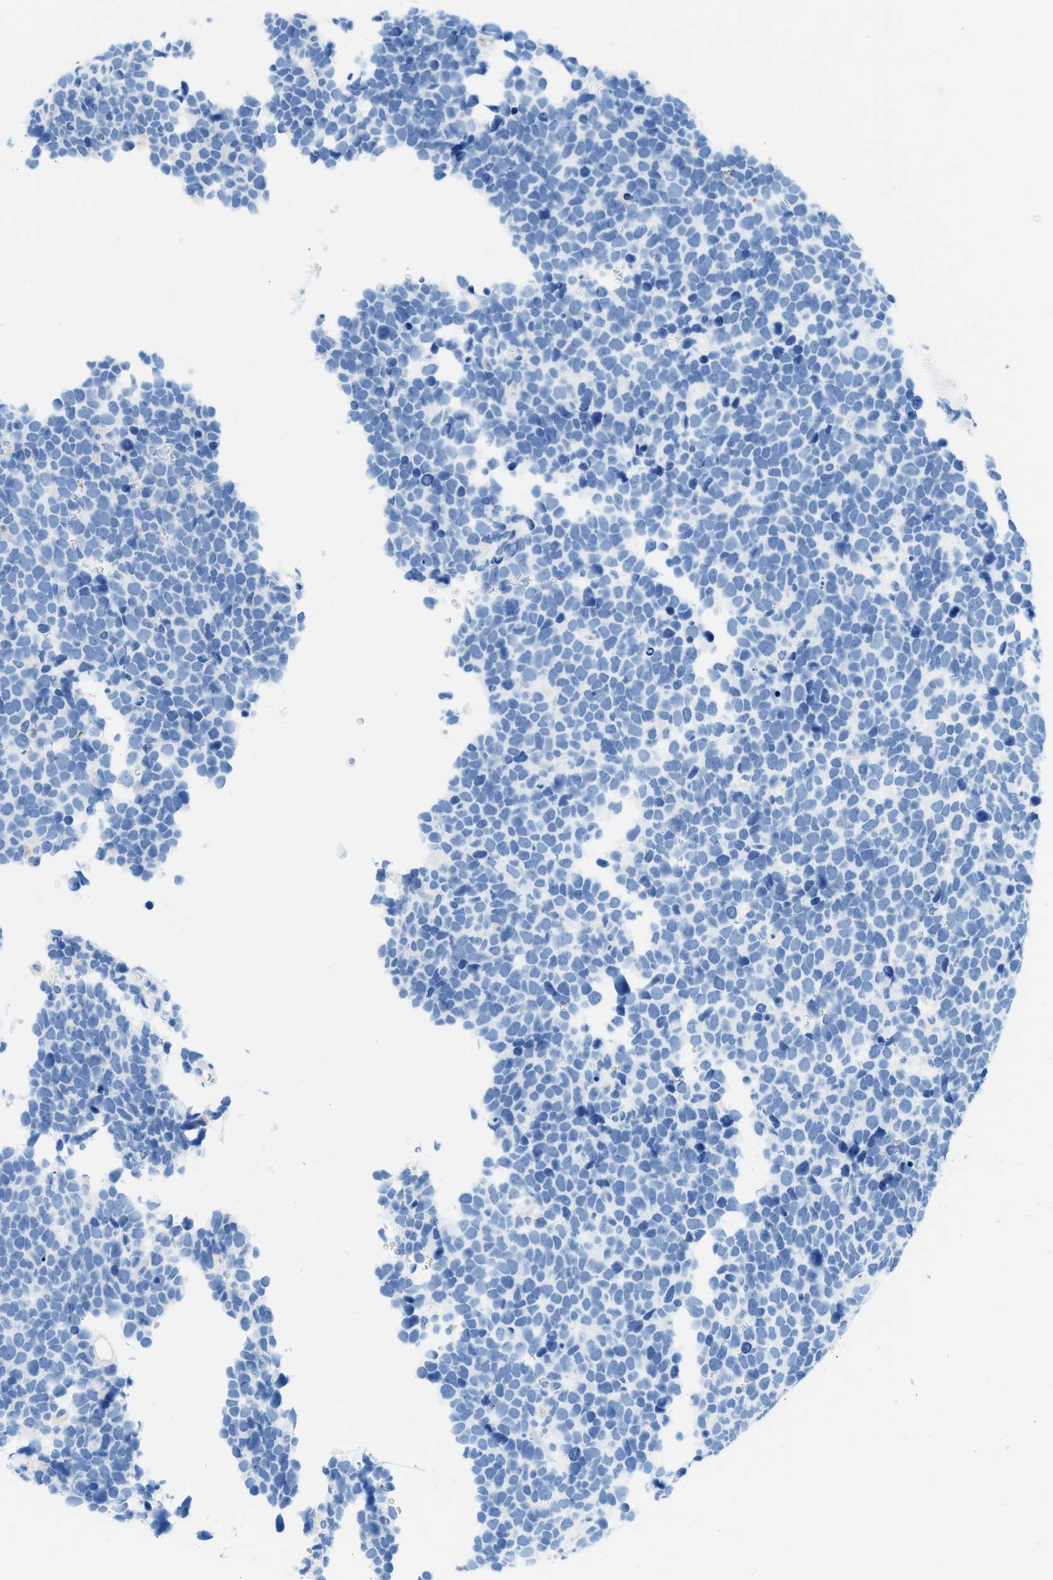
{"staining": {"intensity": "negative", "quantity": "none", "location": "none"}, "tissue": "urothelial cancer", "cell_type": "Tumor cells", "image_type": "cancer", "snomed": [{"axis": "morphology", "description": "Urothelial carcinoma, High grade"}, {"axis": "topography", "description": "Urinary bladder"}], "caption": "A histopathology image of human urothelial cancer is negative for staining in tumor cells.", "gene": "ZNF831", "patient": {"sex": "female", "age": 82}}